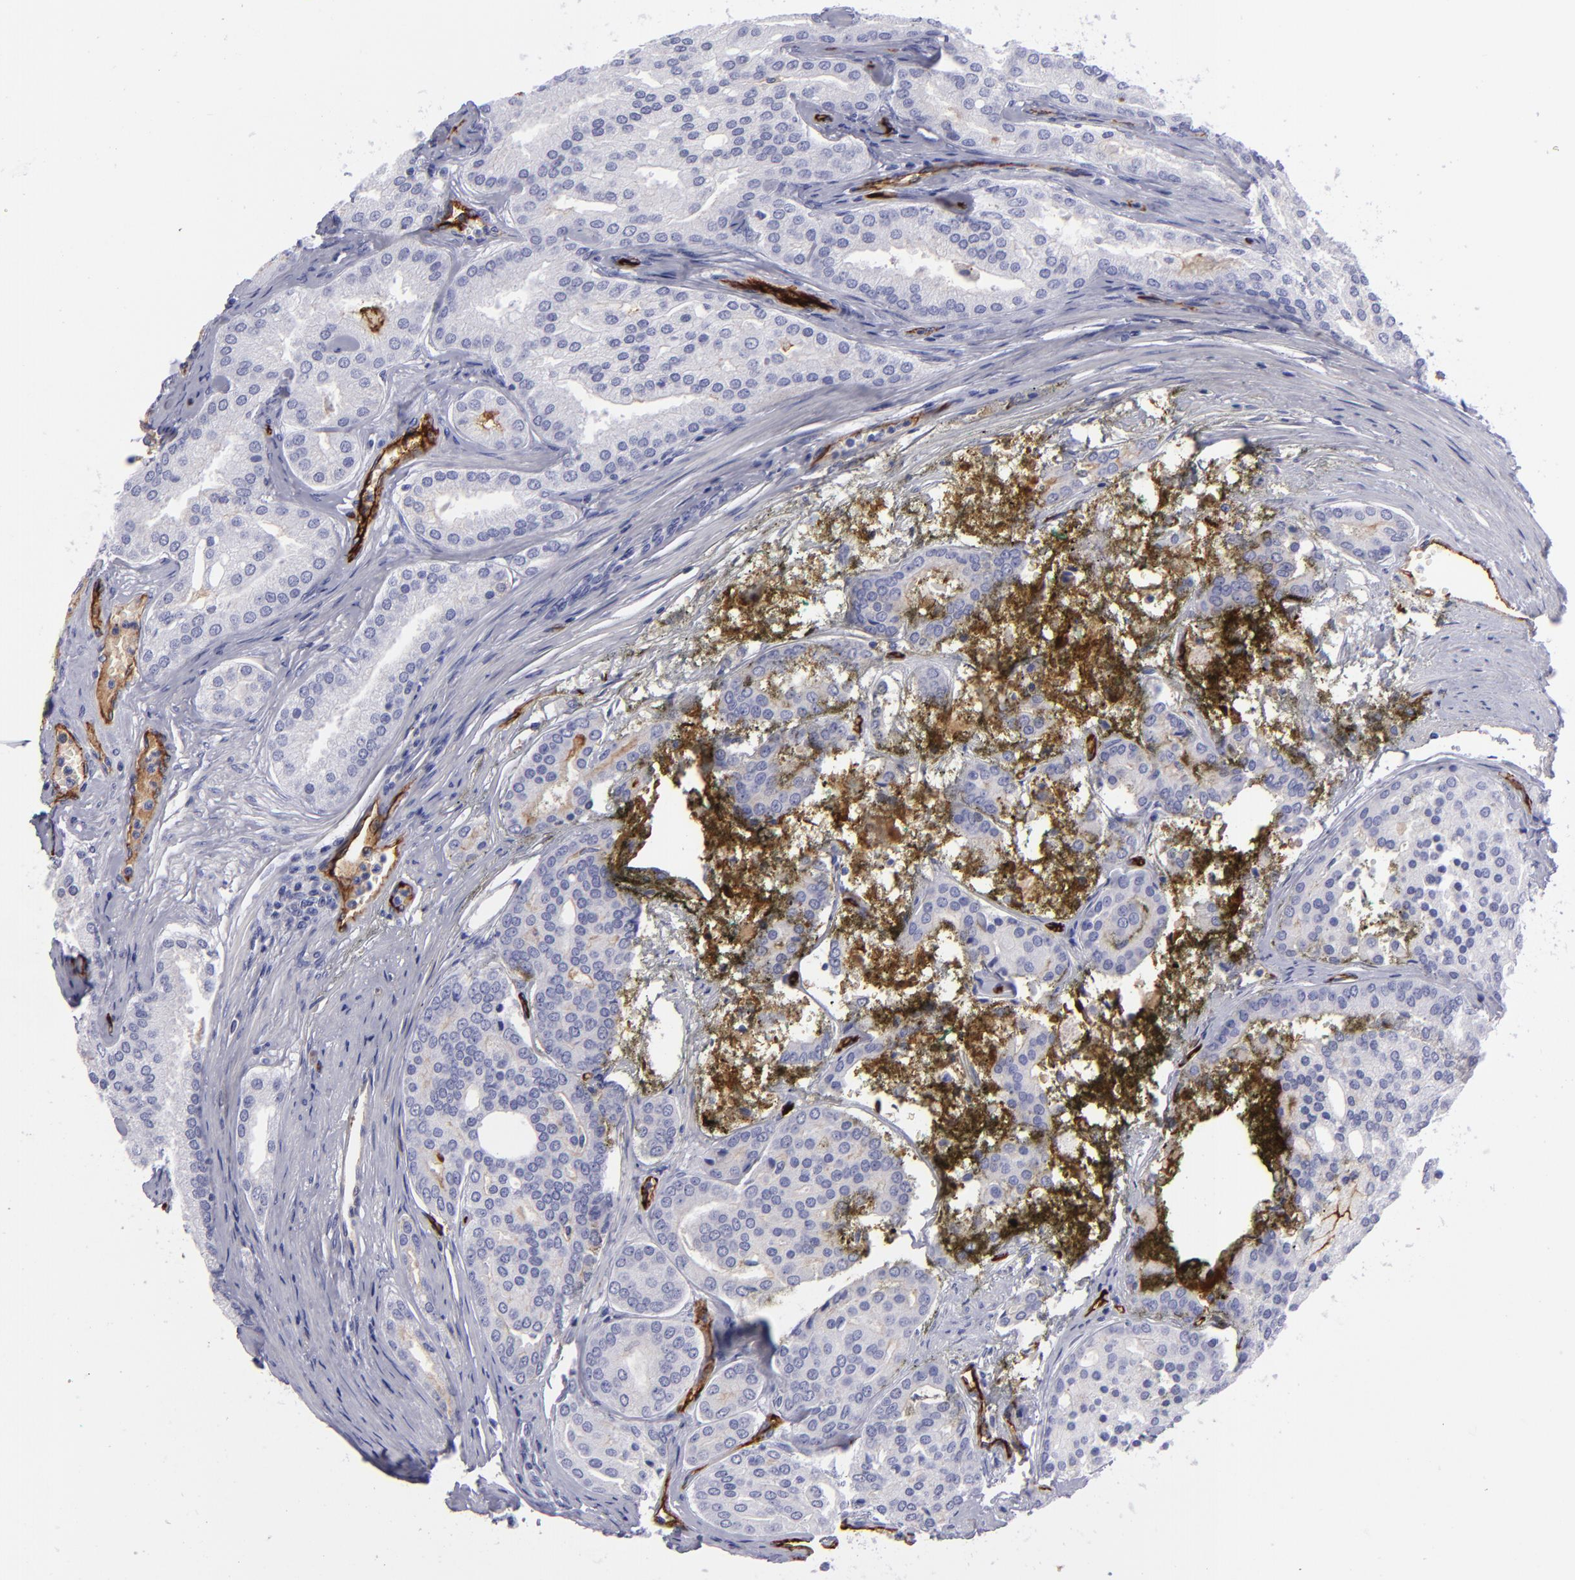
{"staining": {"intensity": "weak", "quantity": "25%-75%", "location": "cytoplasmic/membranous"}, "tissue": "prostate cancer", "cell_type": "Tumor cells", "image_type": "cancer", "snomed": [{"axis": "morphology", "description": "Adenocarcinoma, High grade"}, {"axis": "topography", "description": "Prostate"}], "caption": "An image of prostate cancer stained for a protein shows weak cytoplasmic/membranous brown staining in tumor cells.", "gene": "ACE", "patient": {"sex": "male", "age": 64}}